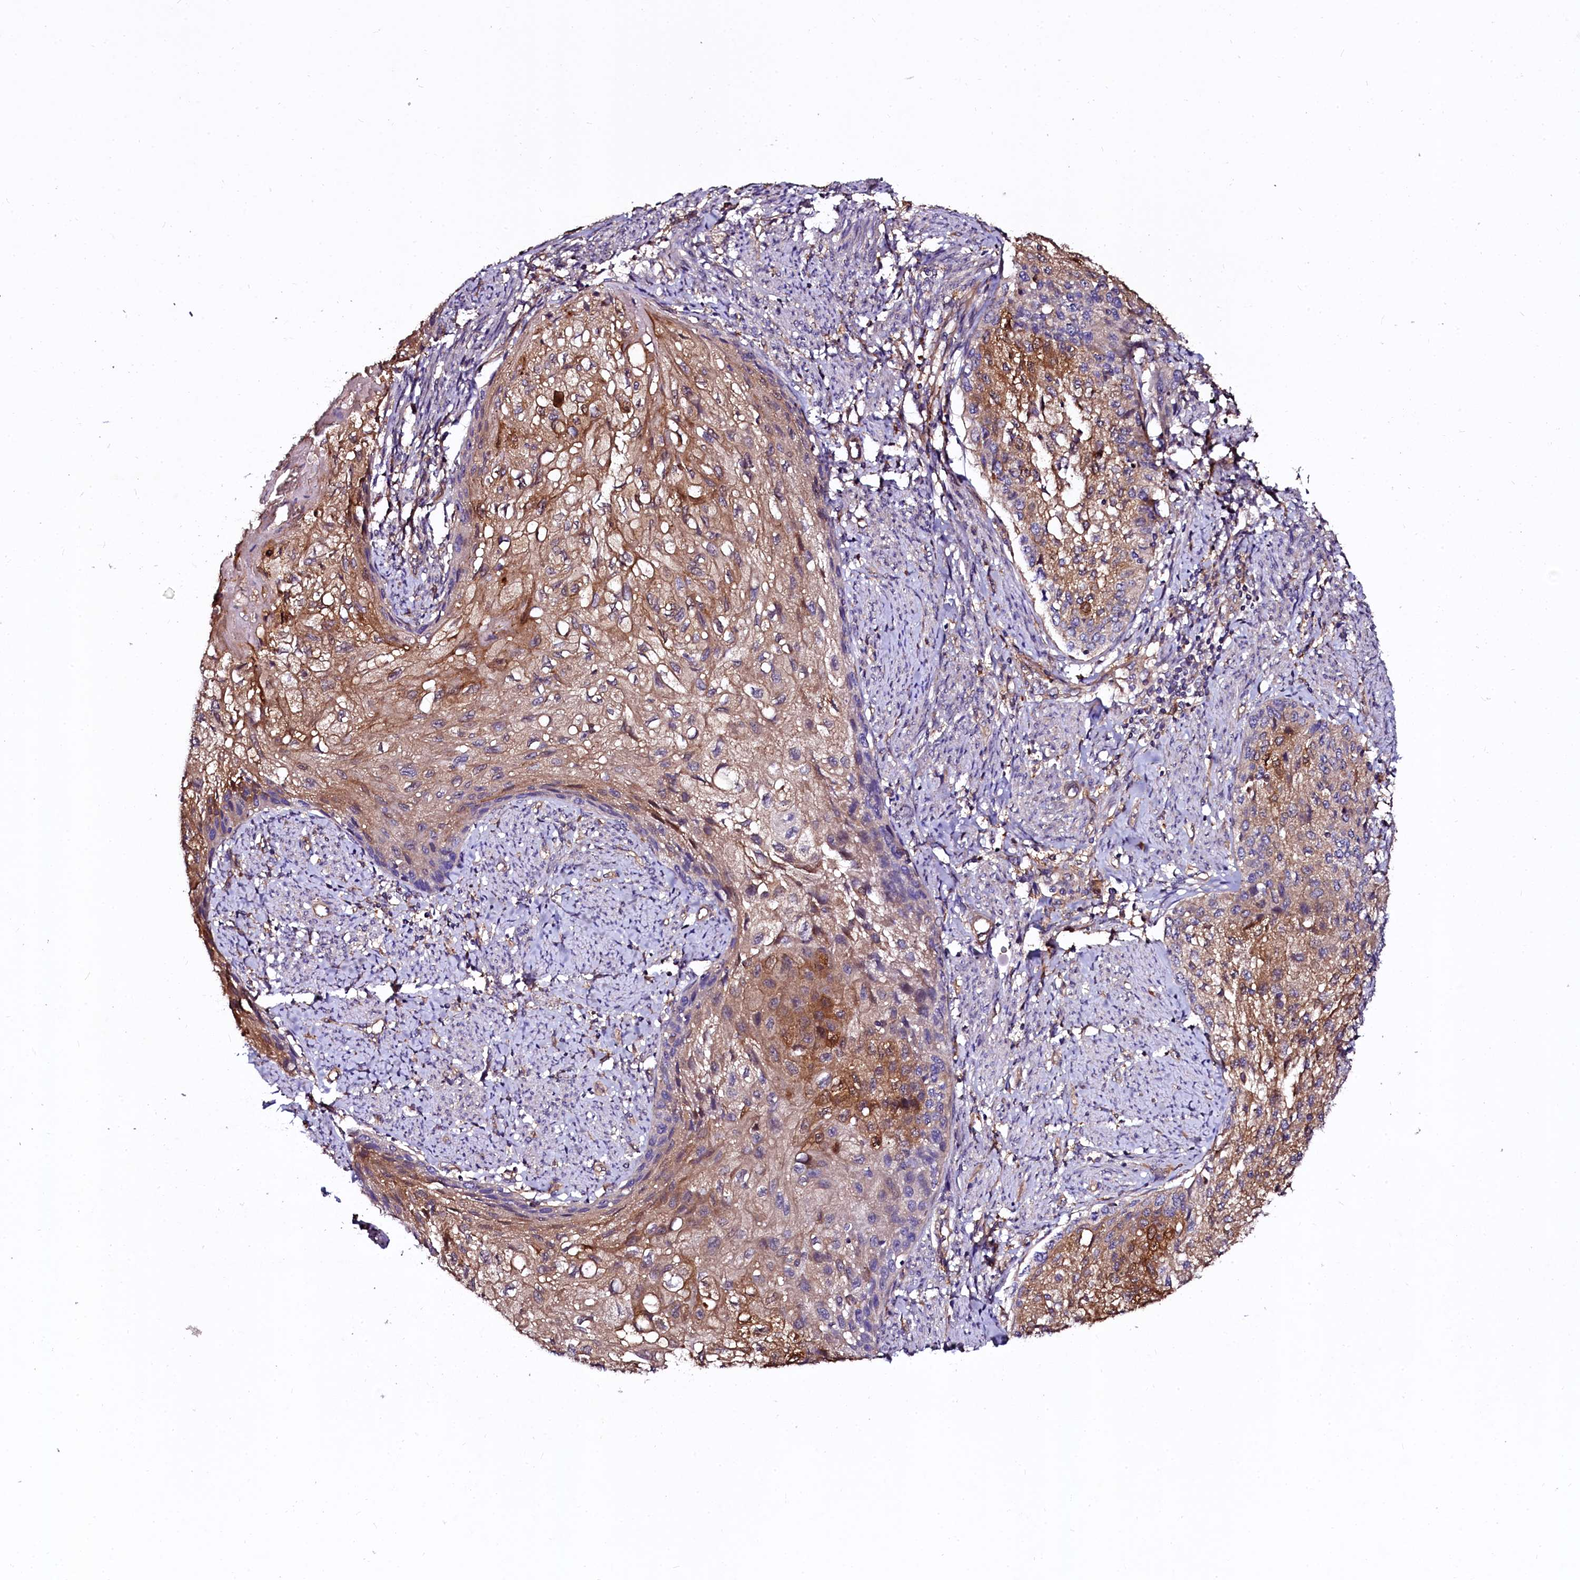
{"staining": {"intensity": "moderate", "quantity": "25%-75%", "location": "cytoplasmic/membranous"}, "tissue": "cervical cancer", "cell_type": "Tumor cells", "image_type": "cancer", "snomed": [{"axis": "morphology", "description": "Squamous cell carcinoma, NOS"}, {"axis": "topography", "description": "Cervix"}], "caption": "DAB (3,3'-diaminobenzidine) immunohistochemical staining of human cervical cancer shows moderate cytoplasmic/membranous protein expression in approximately 25%-75% of tumor cells. Using DAB (3,3'-diaminobenzidine) (brown) and hematoxylin (blue) stains, captured at high magnification using brightfield microscopy.", "gene": "APPL2", "patient": {"sex": "female", "age": 67}}